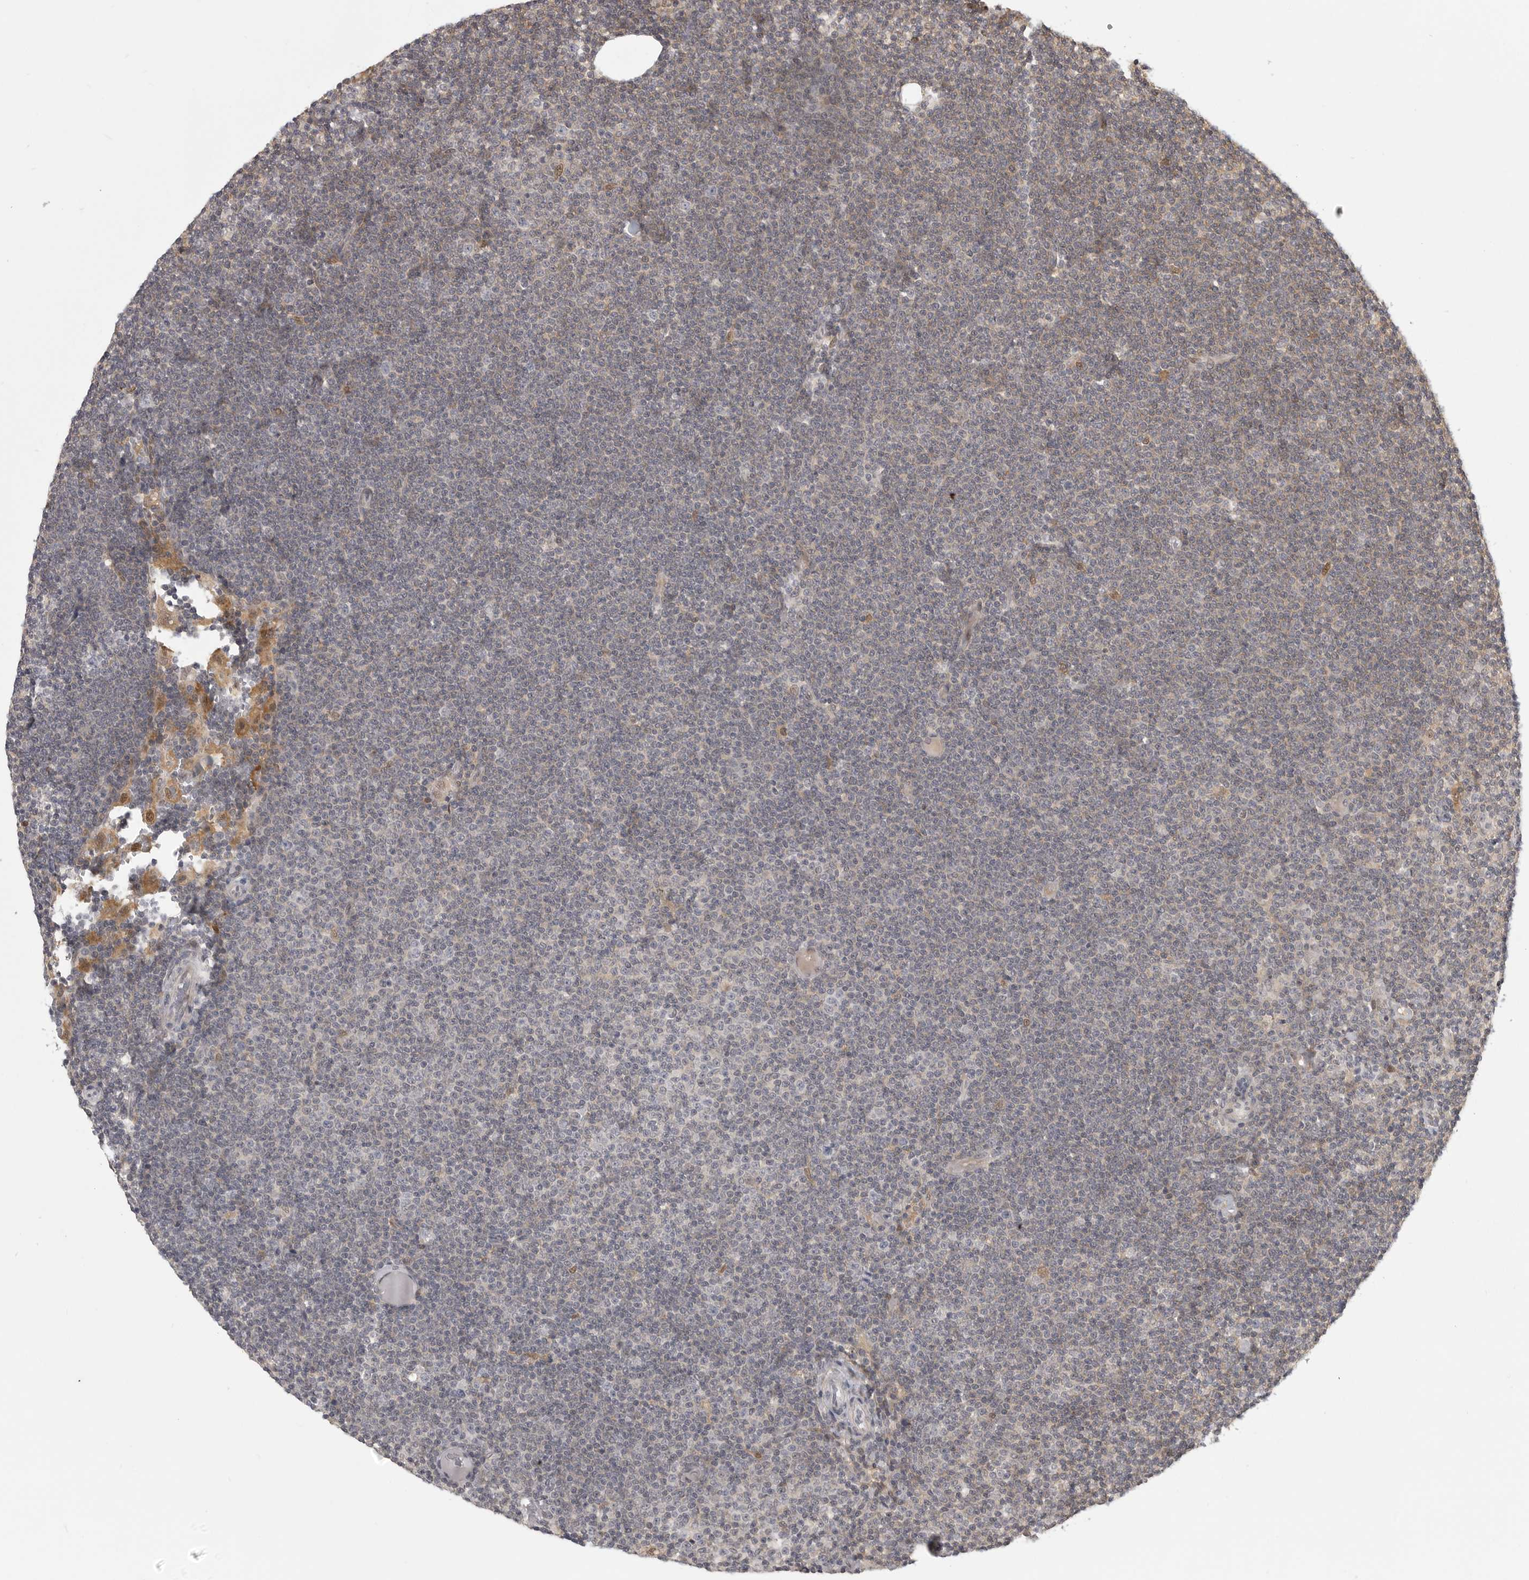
{"staining": {"intensity": "negative", "quantity": "none", "location": "none"}, "tissue": "lymphoma", "cell_type": "Tumor cells", "image_type": "cancer", "snomed": [{"axis": "morphology", "description": "Malignant lymphoma, non-Hodgkin's type, Low grade"}, {"axis": "topography", "description": "Lymph node"}], "caption": "IHC of lymphoma demonstrates no staining in tumor cells. The staining is performed using DAB brown chromogen with nuclei counter-stained in using hematoxylin.", "gene": "UROD", "patient": {"sex": "female", "age": 53}}